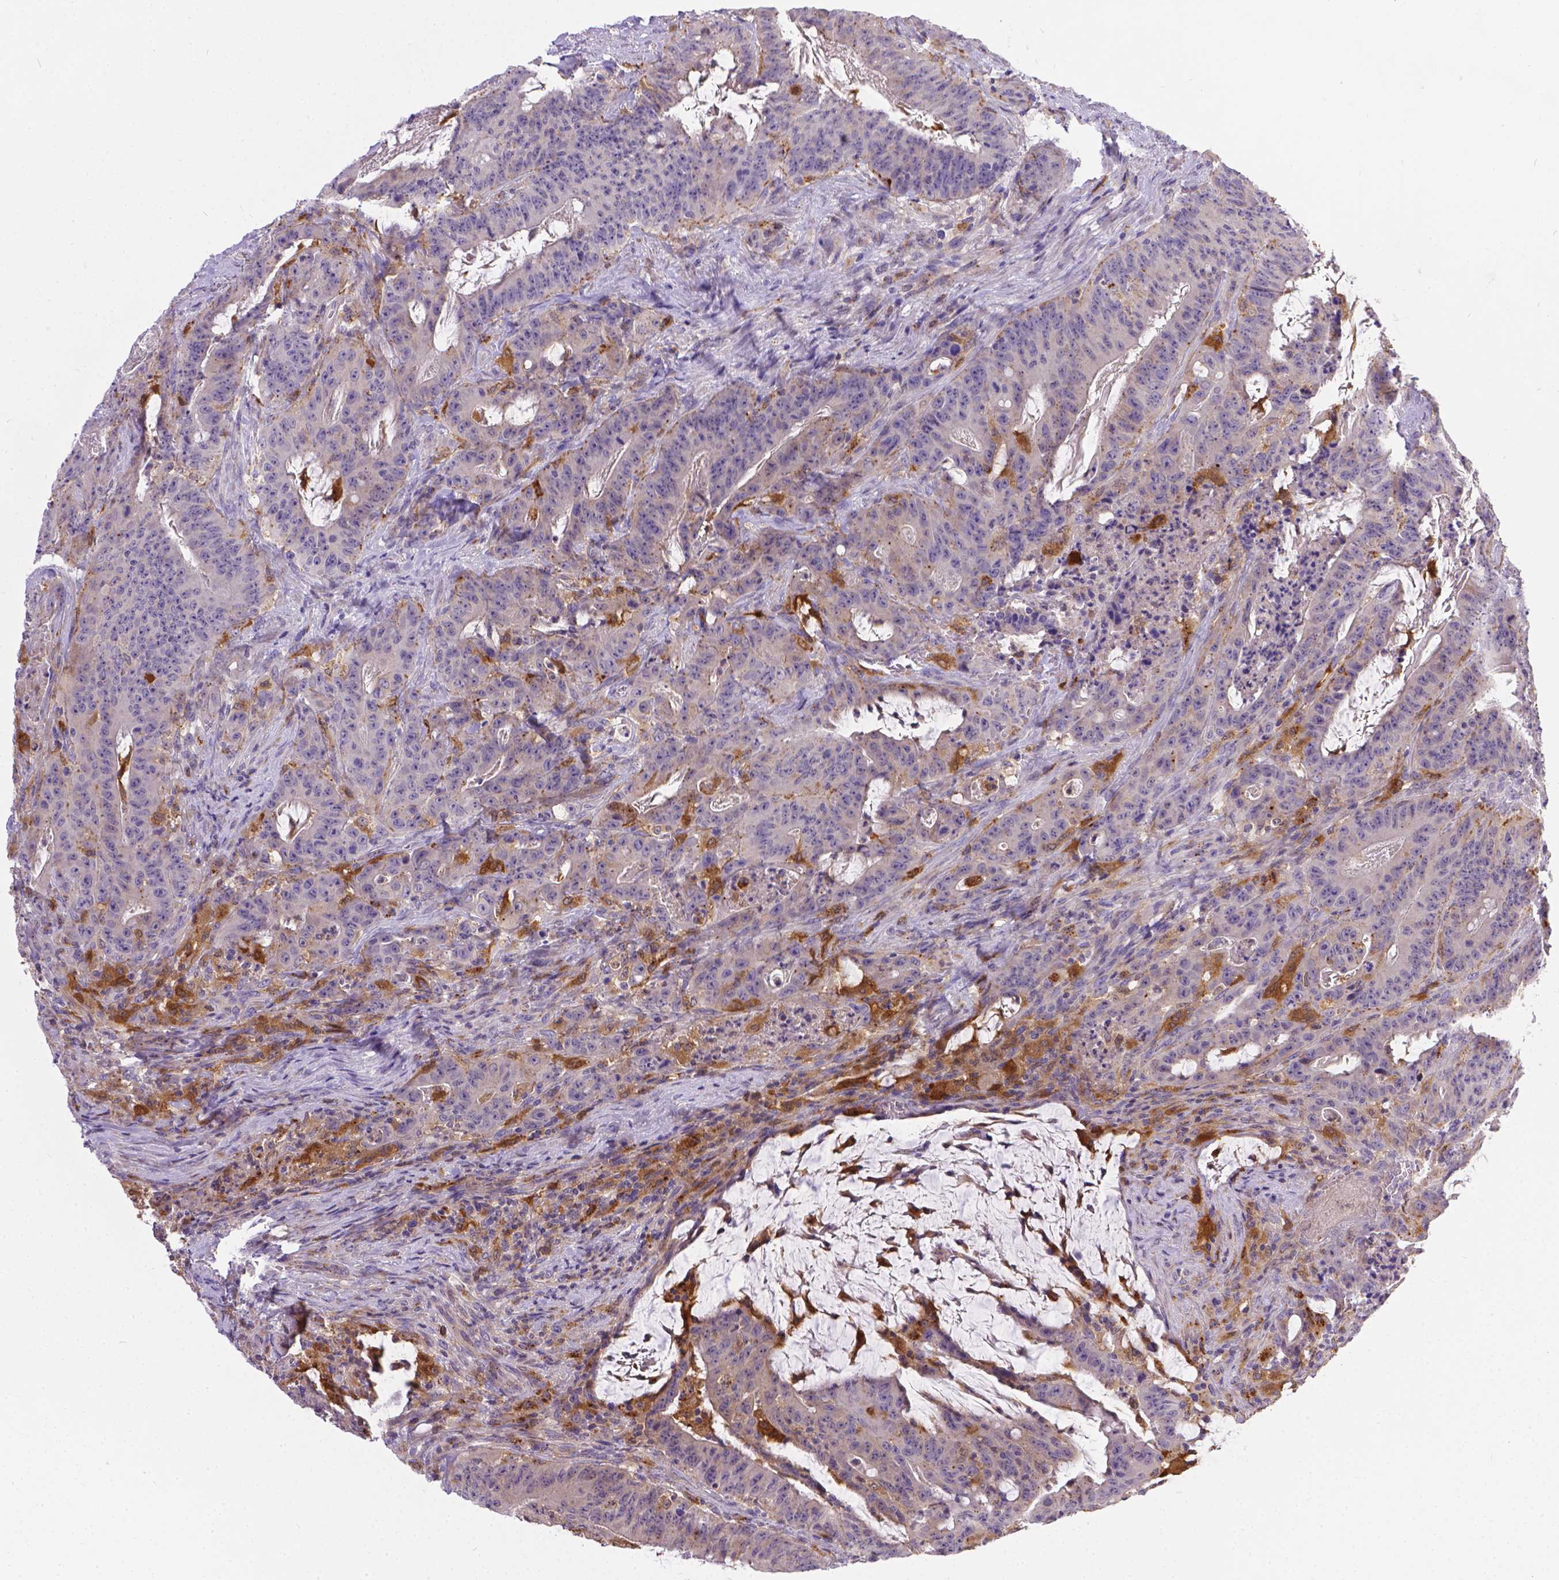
{"staining": {"intensity": "negative", "quantity": "none", "location": "none"}, "tissue": "colorectal cancer", "cell_type": "Tumor cells", "image_type": "cancer", "snomed": [{"axis": "morphology", "description": "Adenocarcinoma, NOS"}, {"axis": "topography", "description": "Colon"}], "caption": "Immunohistochemistry image of neoplastic tissue: colorectal cancer stained with DAB (3,3'-diaminobenzidine) demonstrates no significant protein expression in tumor cells. Brightfield microscopy of immunohistochemistry stained with DAB (brown) and hematoxylin (blue), captured at high magnification.", "gene": "TM4SF18", "patient": {"sex": "male", "age": 33}}